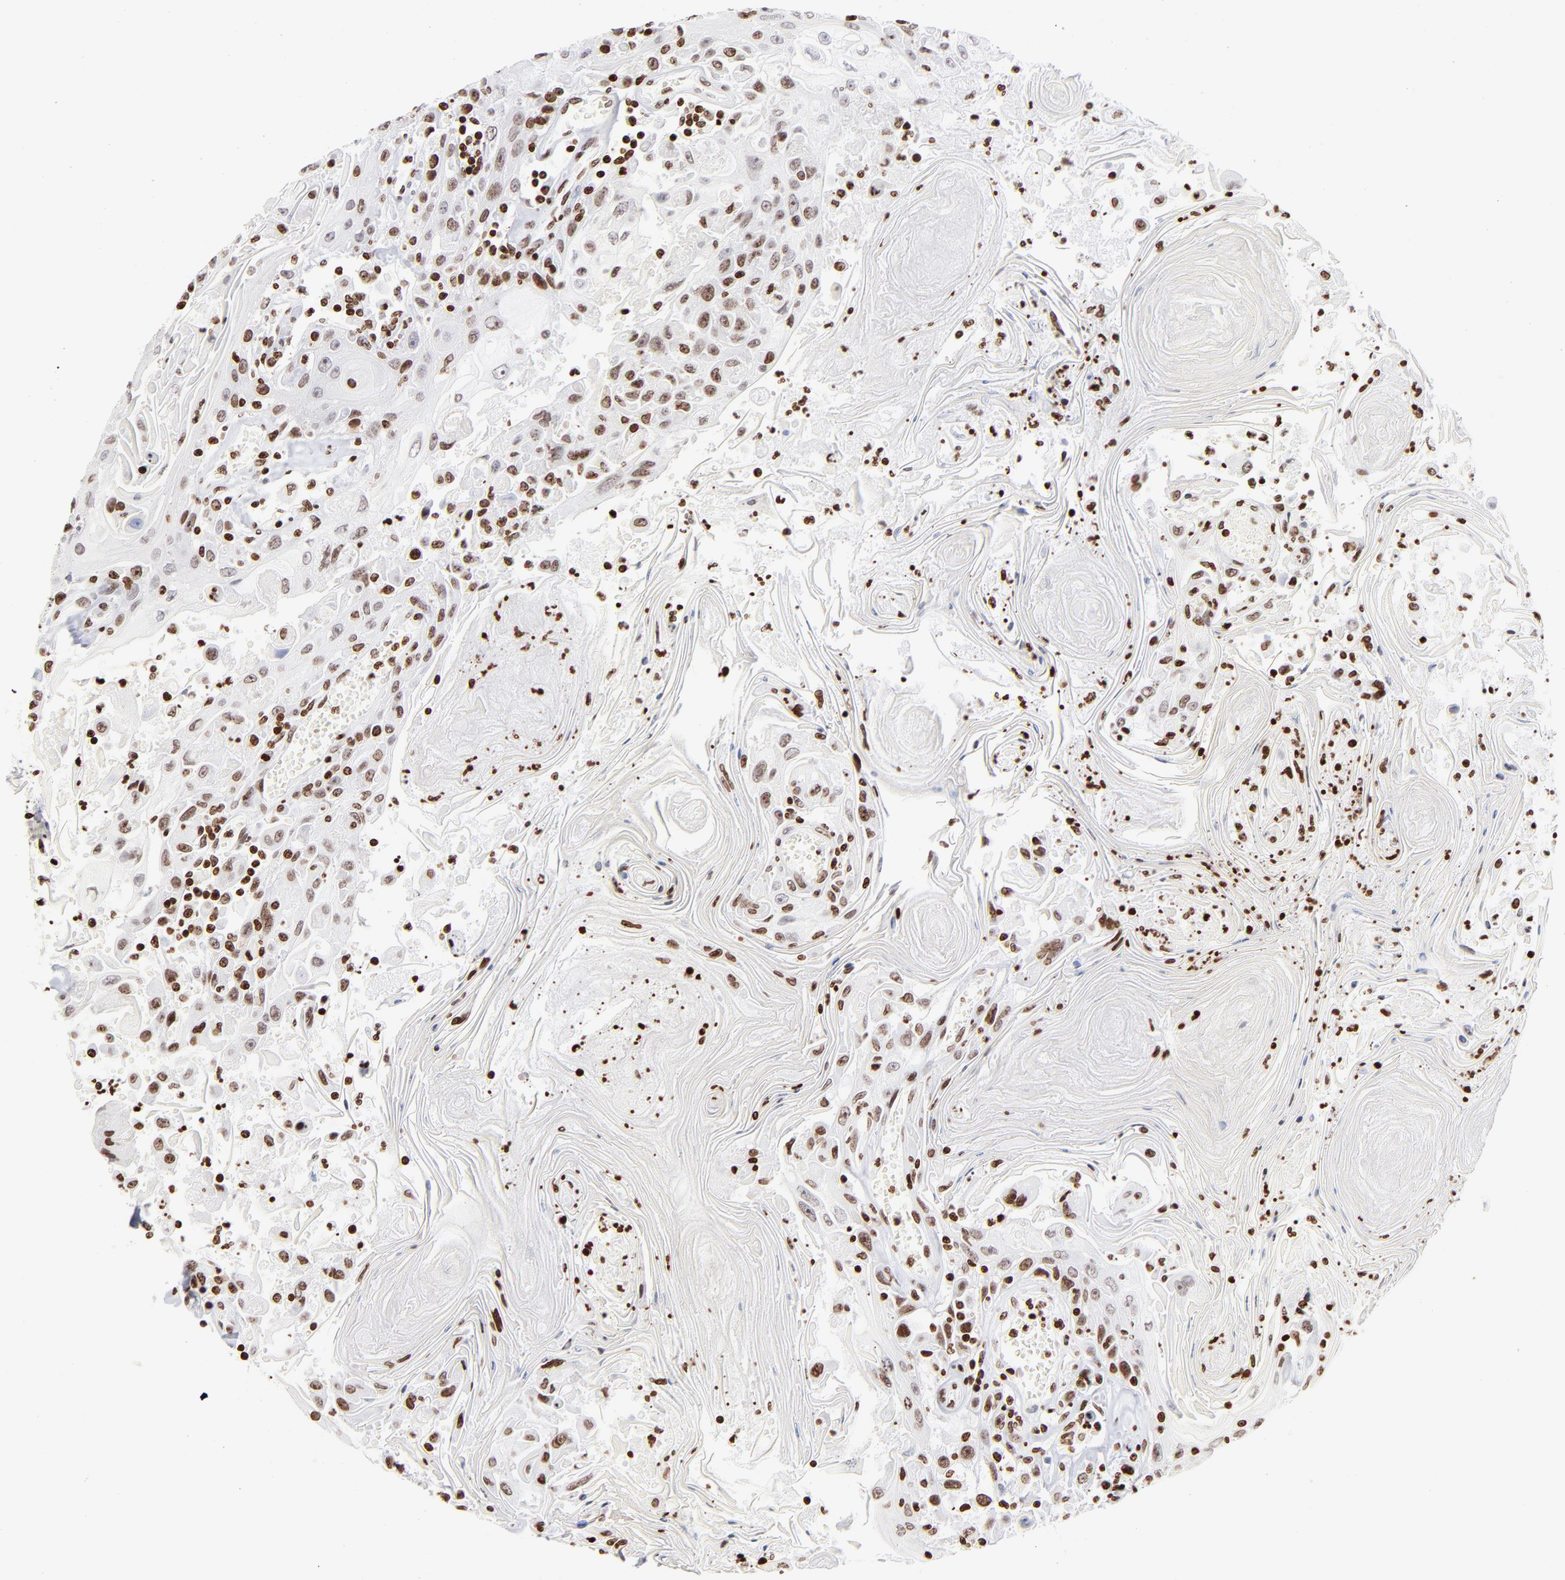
{"staining": {"intensity": "moderate", "quantity": "25%-75%", "location": "nuclear"}, "tissue": "head and neck cancer", "cell_type": "Tumor cells", "image_type": "cancer", "snomed": [{"axis": "morphology", "description": "Squamous cell carcinoma, NOS"}, {"axis": "topography", "description": "Oral tissue"}, {"axis": "topography", "description": "Head-Neck"}], "caption": "IHC of human head and neck squamous cell carcinoma demonstrates medium levels of moderate nuclear positivity in approximately 25%-75% of tumor cells.", "gene": "RTL4", "patient": {"sex": "female", "age": 76}}